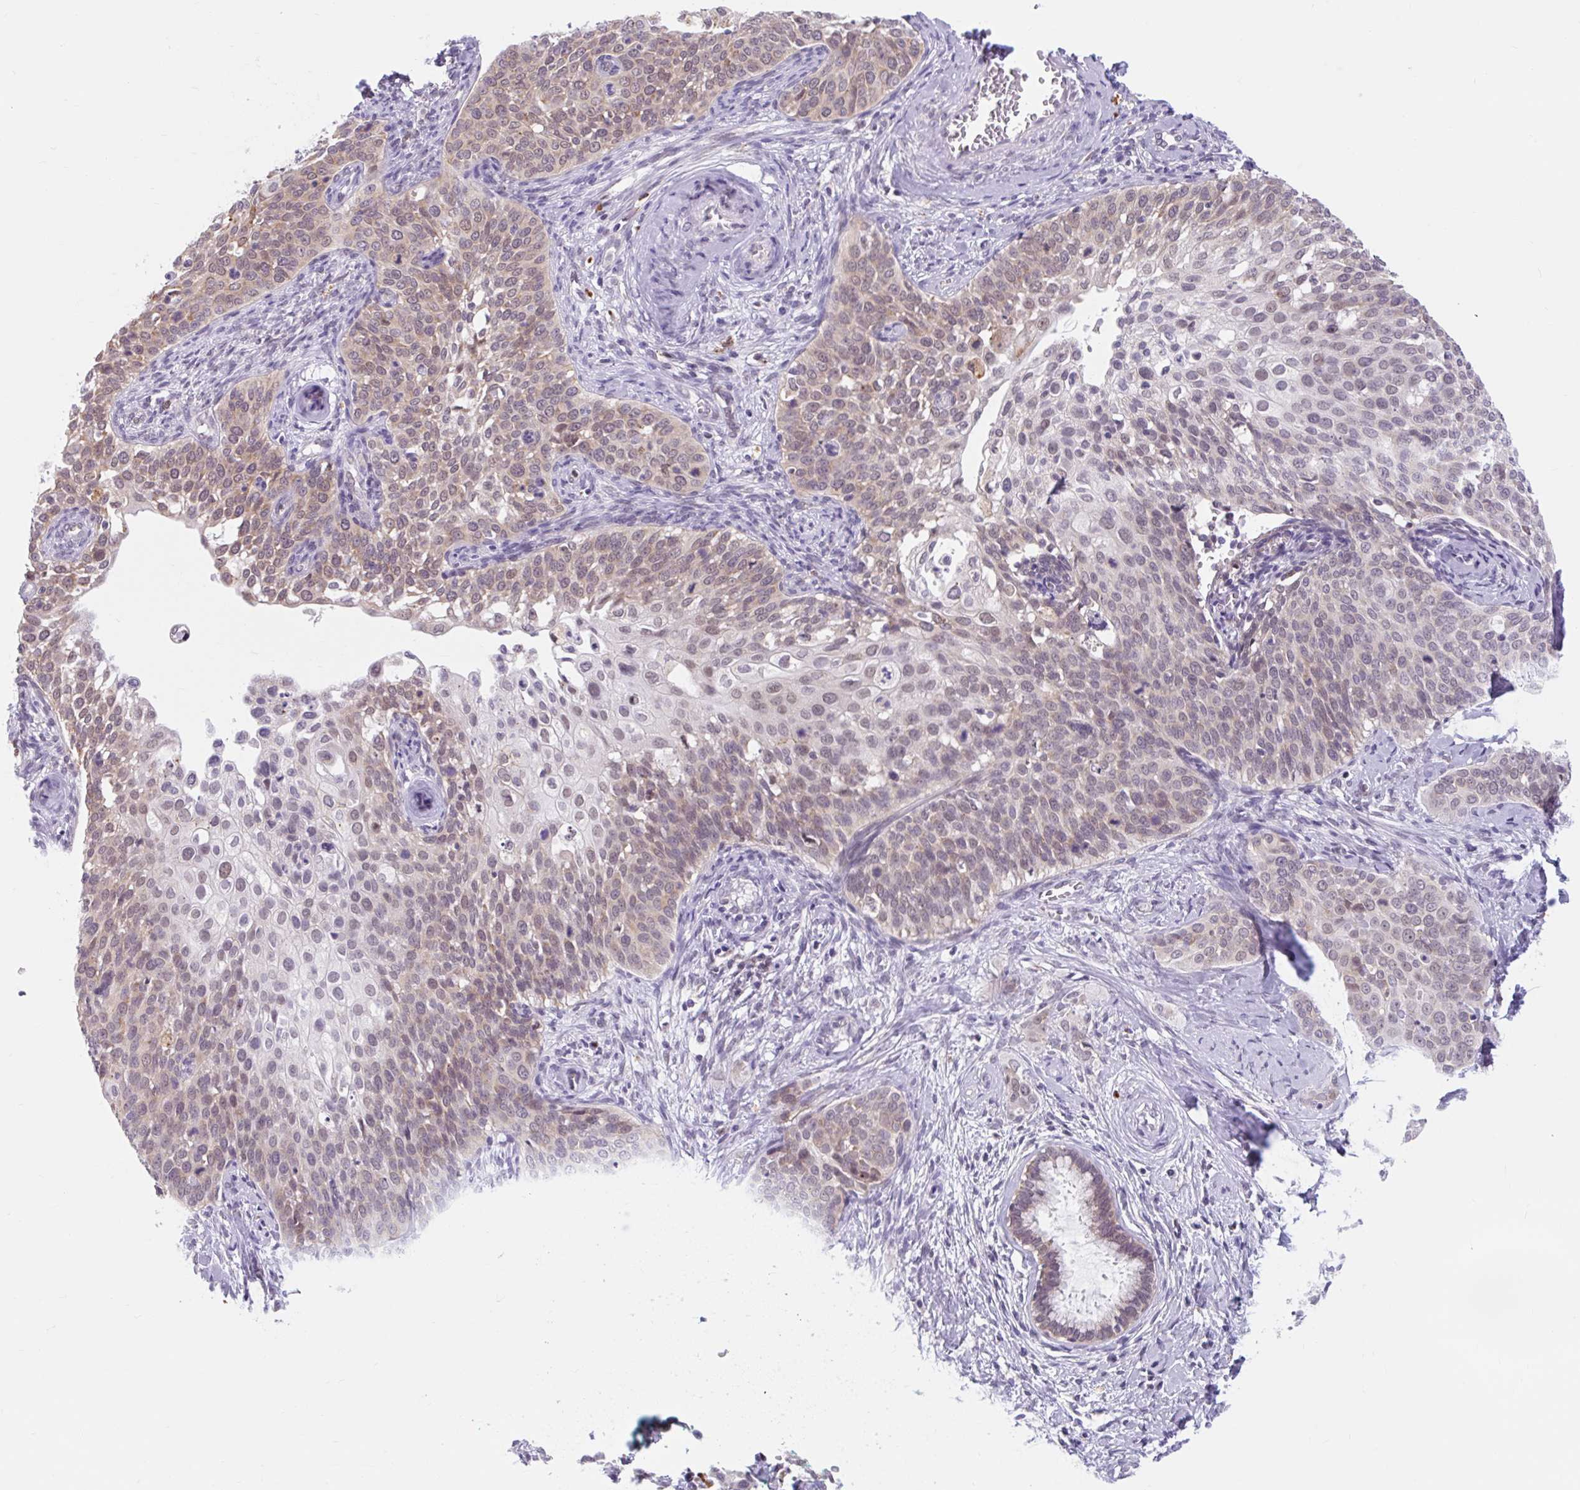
{"staining": {"intensity": "weak", "quantity": ">75%", "location": "cytoplasmic/membranous"}, "tissue": "cervical cancer", "cell_type": "Tumor cells", "image_type": "cancer", "snomed": [{"axis": "morphology", "description": "Squamous cell carcinoma, NOS"}, {"axis": "topography", "description": "Cervix"}], "caption": "High-power microscopy captured an immunohistochemistry (IHC) histopathology image of squamous cell carcinoma (cervical), revealing weak cytoplasmic/membranous expression in approximately >75% of tumor cells.", "gene": "SRSF10", "patient": {"sex": "female", "age": 44}}